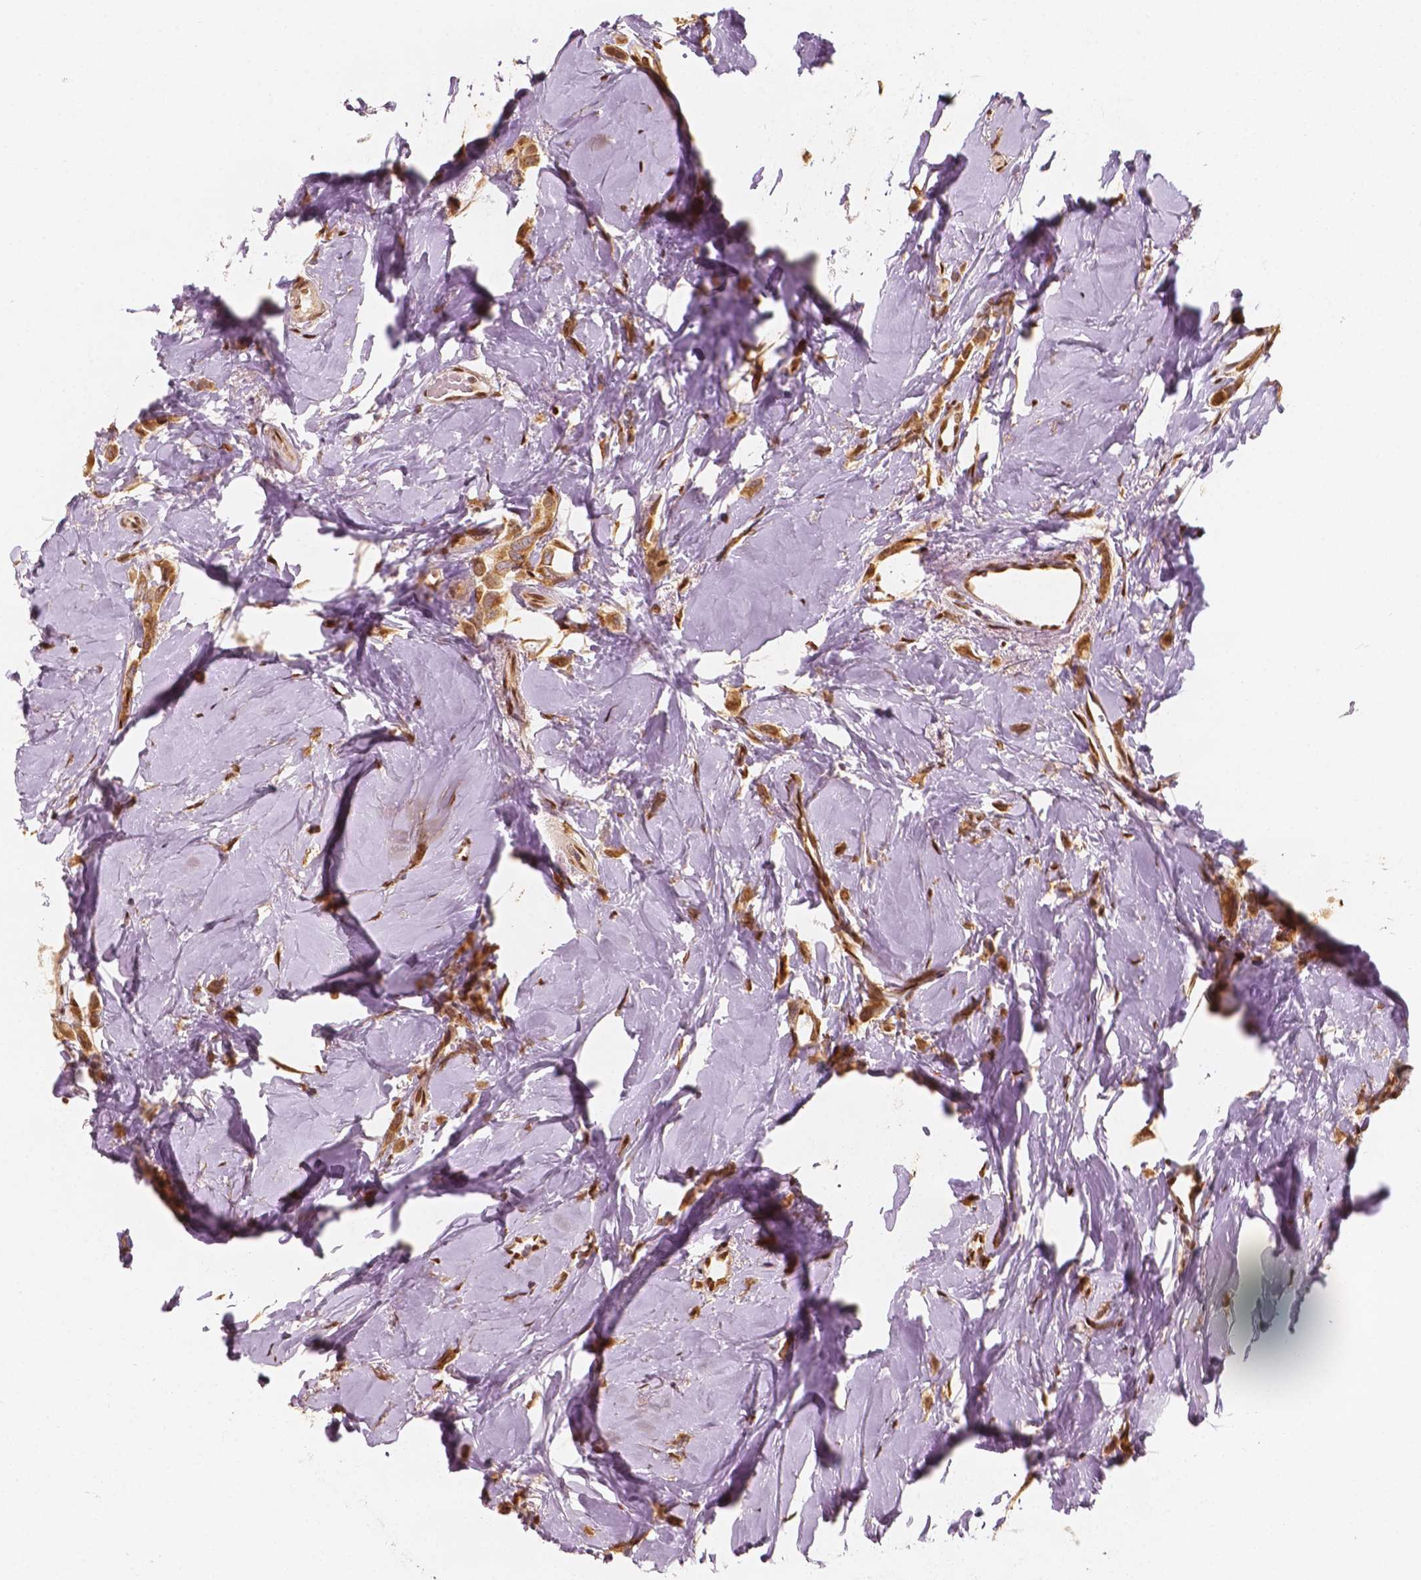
{"staining": {"intensity": "moderate", "quantity": ">75%", "location": "cytoplasmic/membranous,nuclear"}, "tissue": "breast cancer", "cell_type": "Tumor cells", "image_type": "cancer", "snomed": [{"axis": "morphology", "description": "Lobular carcinoma"}, {"axis": "topography", "description": "Breast"}], "caption": "IHC histopathology image of neoplastic tissue: human breast cancer (lobular carcinoma) stained using immunohistochemistry (IHC) reveals medium levels of moderate protein expression localized specifically in the cytoplasmic/membranous and nuclear of tumor cells, appearing as a cytoplasmic/membranous and nuclear brown color.", "gene": "TBC1D17", "patient": {"sex": "female", "age": 66}}